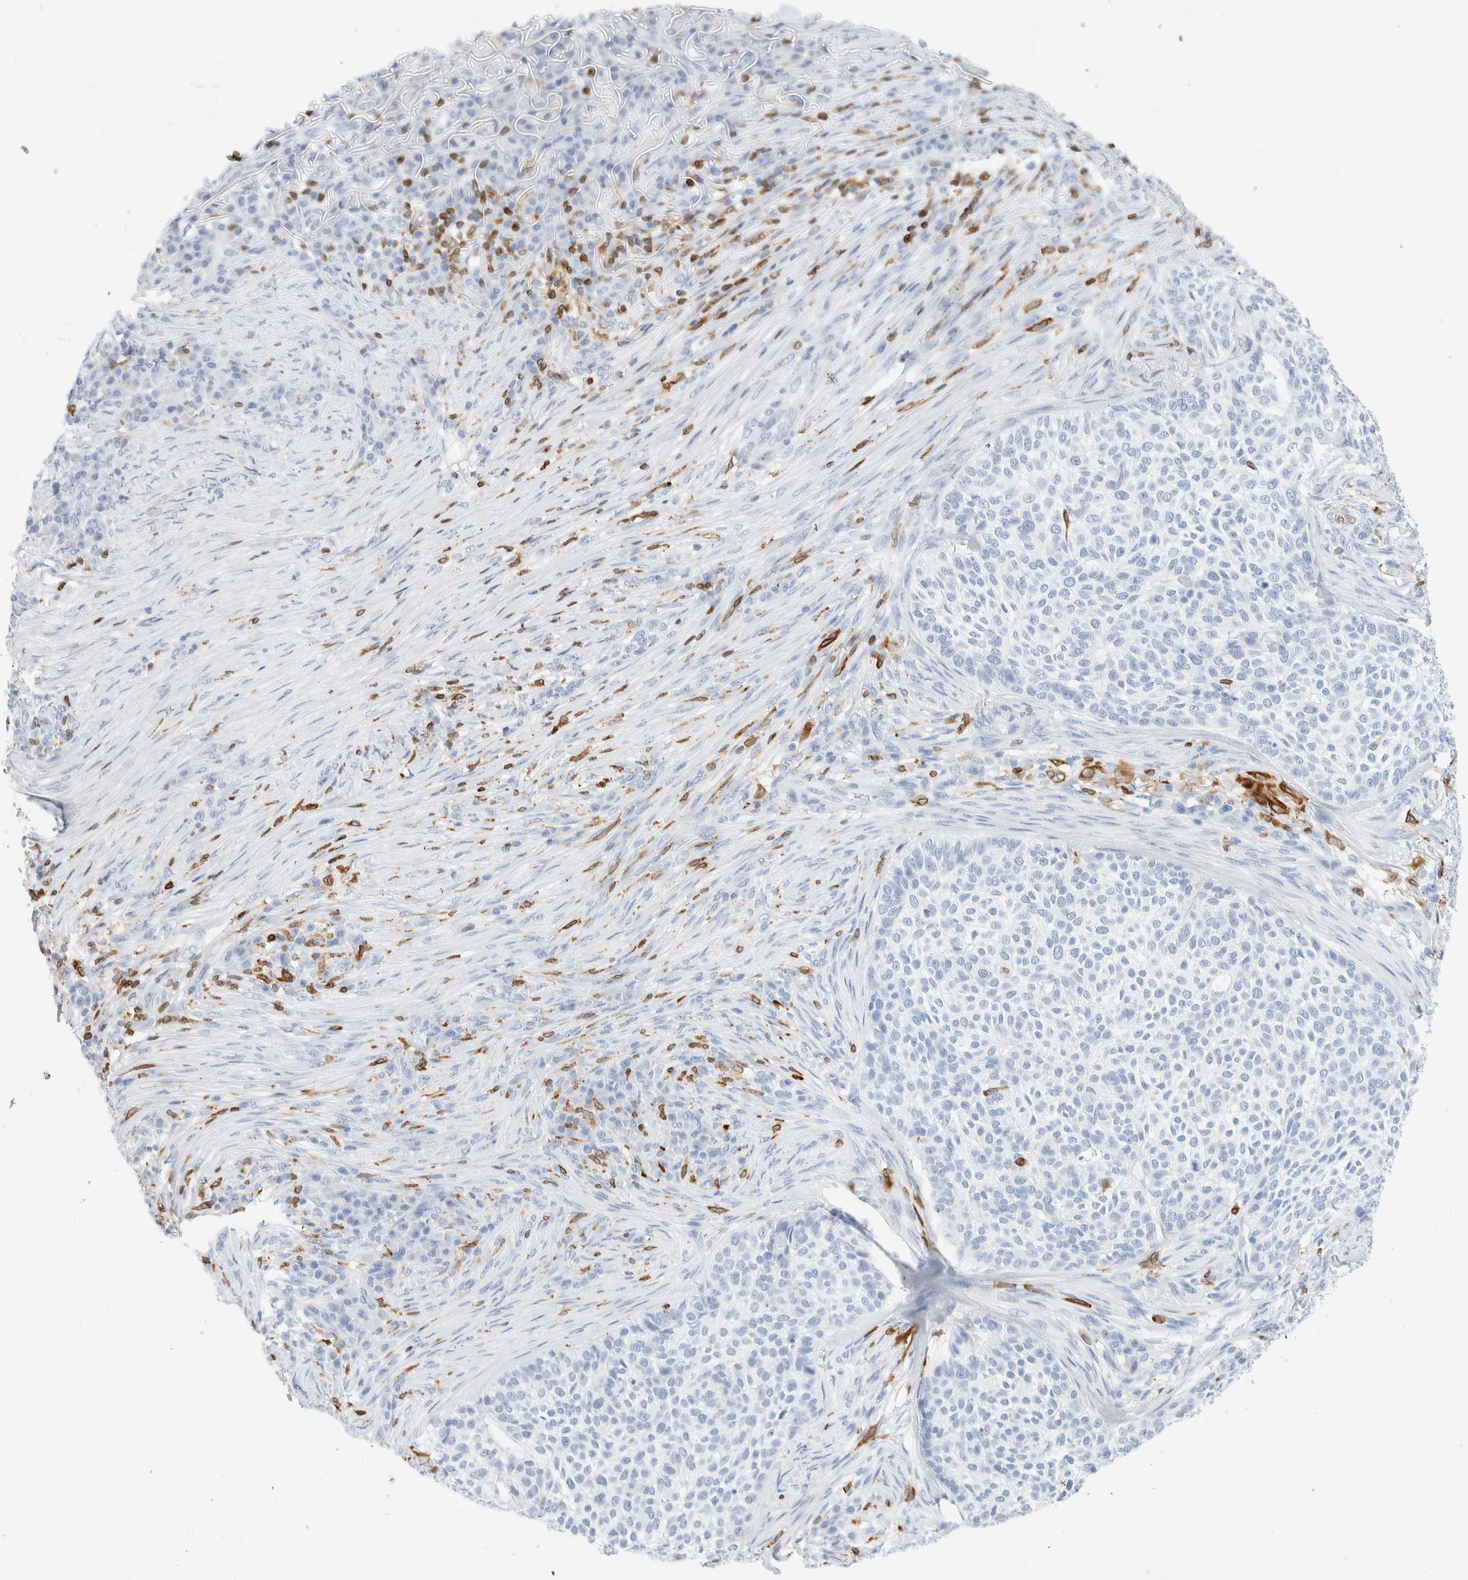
{"staining": {"intensity": "negative", "quantity": "none", "location": "none"}, "tissue": "skin cancer", "cell_type": "Tumor cells", "image_type": "cancer", "snomed": [{"axis": "morphology", "description": "Basal cell carcinoma"}, {"axis": "topography", "description": "Skin"}], "caption": "This is an immunohistochemistry (IHC) image of human skin cancer. There is no expression in tumor cells.", "gene": "ALOX5AP", "patient": {"sex": "female", "age": 64}}